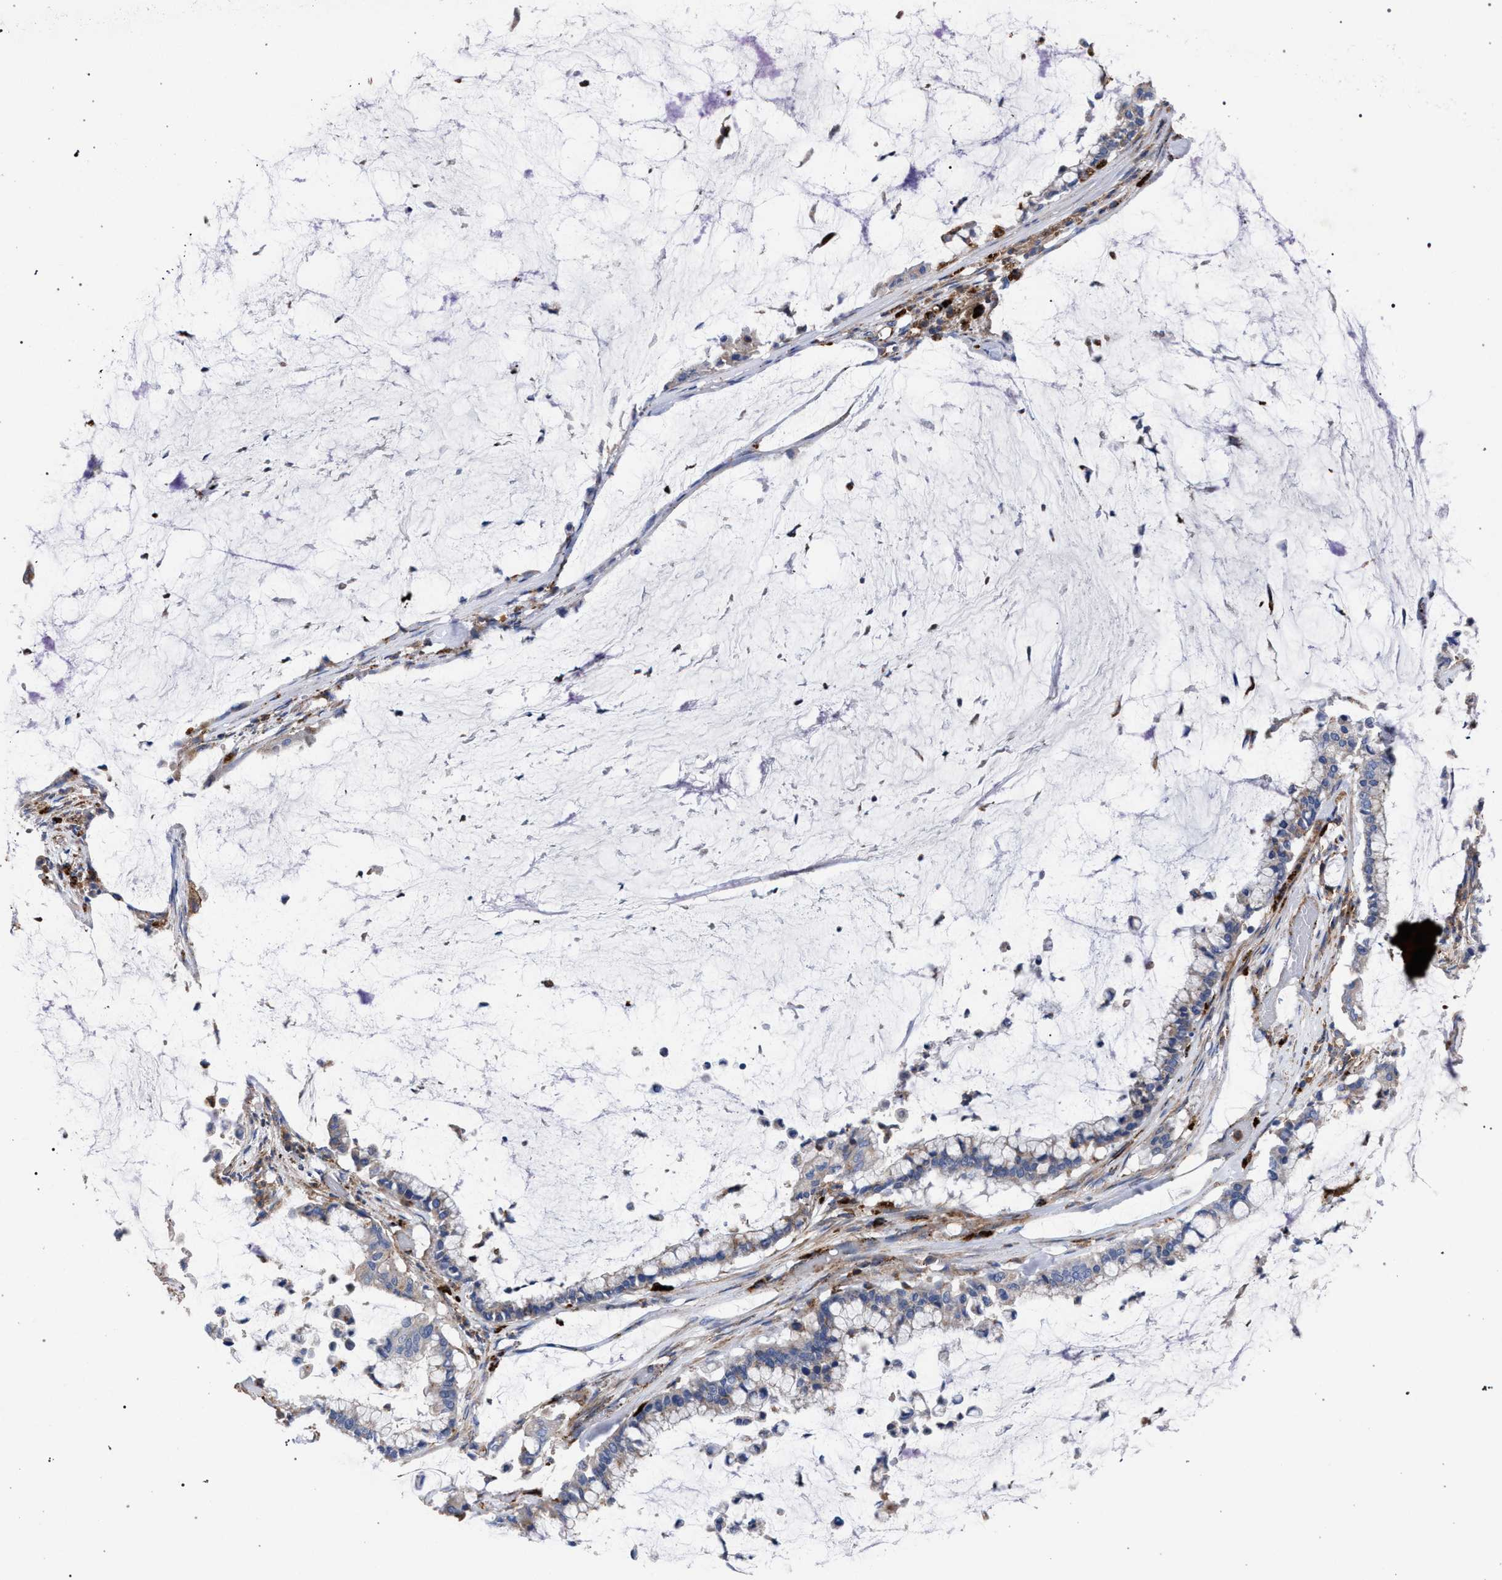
{"staining": {"intensity": "weak", "quantity": "<25%", "location": "cytoplasmic/membranous"}, "tissue": "pancreatic cancer", "cell_type": "Tumor cells", "image_type": "cancer", "snomed": [{"axis": "morphology", "description": "Adenocarcinoma, NOS"}, {"axis": "topography", "description": "Pancreas"}], "caption": "There is no significant expression in tumor cells of pancreatic cancer (adenocarcinoma). Nuclei are stained in blue.", "gene": "PPT1", "patient": {"sex": "male", "age": 41}}